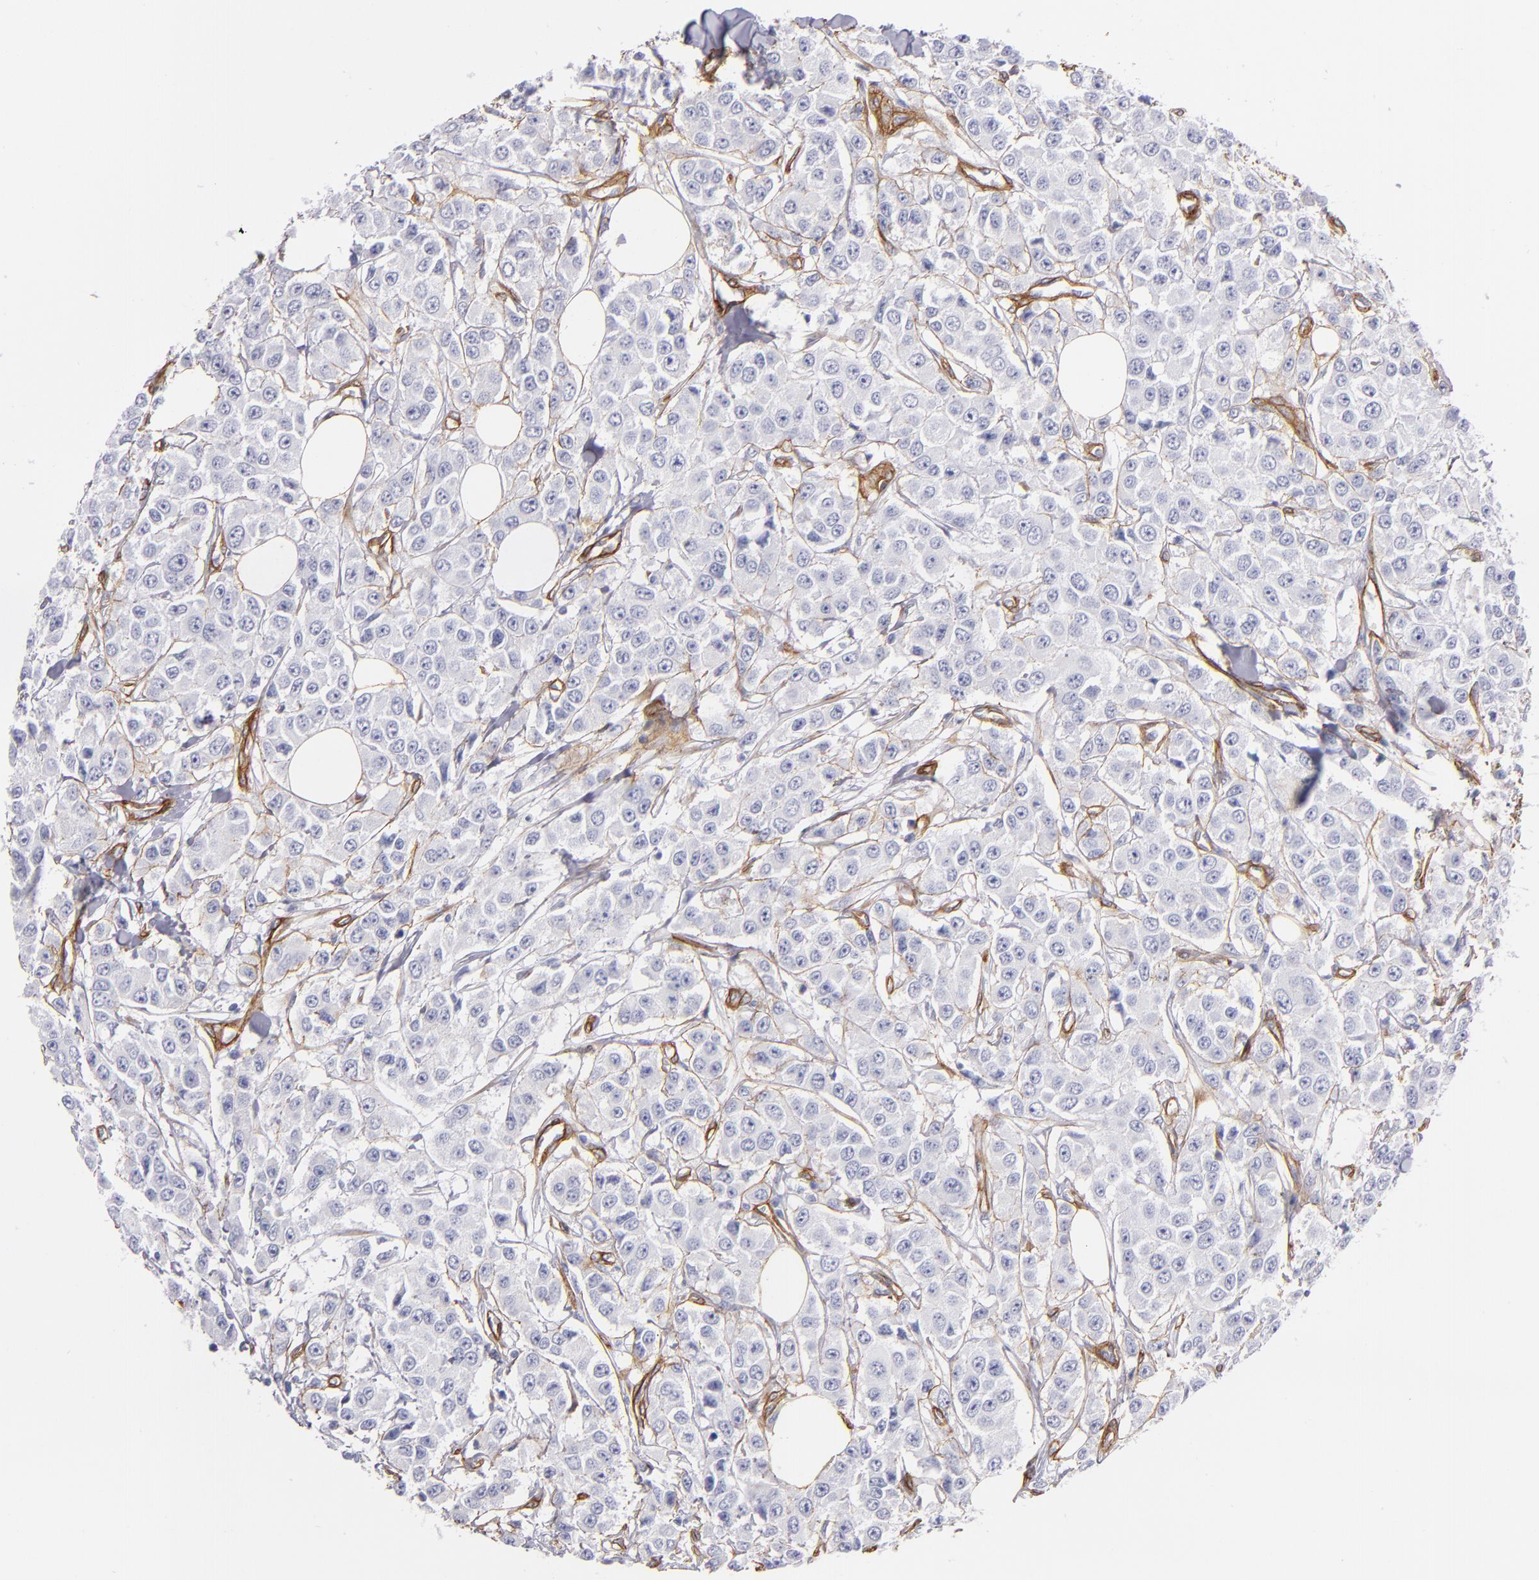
{"staining": {"intensity": "negative", "quantity": "none", "location": "none"}, "tissue": "breast cancer", "cell_type": "Tumor cells", "image_type": "cancer", "snomed": [{"axis": "morphology", "description": "Duct carcinoma"}, {"axis": "topography", "description": "Breast"}], "caption": "Micrograph shows no protein positivity in tumor cells of breast cancer tissue.", "gene": "LAMC1", "patient": {"sex": "female", "age": 58}}